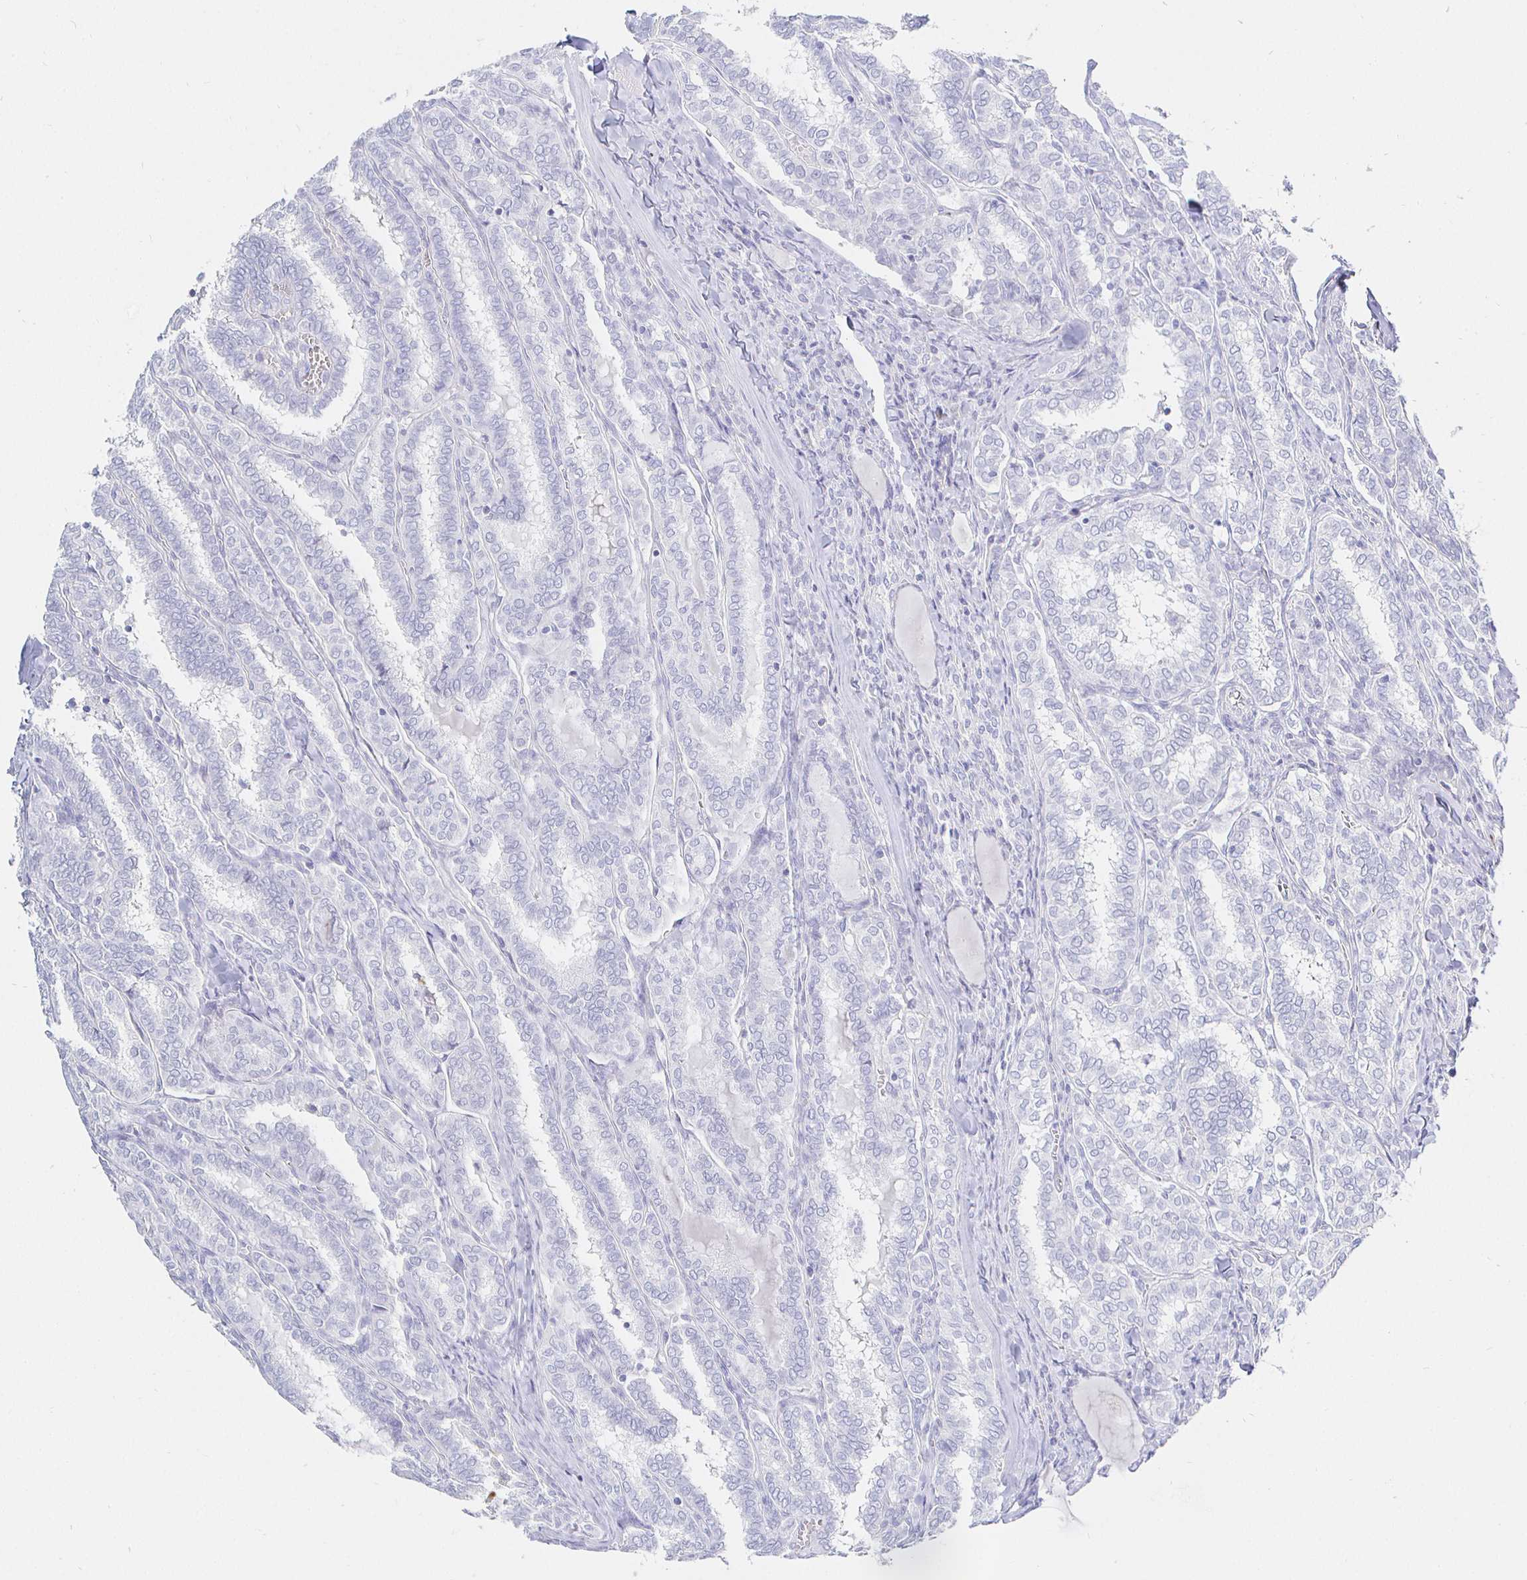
{"staining": {"intensity": "negative", "quantity": "none", "location": "none"}, "tissue": "thyroid cancer", "cell_type": "Tumor cells", "image_type": "cancer", "snomed": [{"axis": "morphology", "description": "Papillary adenocarcinoma, NOS"}, {"axis": "topography", "description": "Thyroid gland"}], "caption": "Thyroid cancer (papillary adenocarcinoma) stained for a protein using IHC demonstrates no positivity tumor cells.", "gene": "CR2", "patient": {"sex": "female", "age": 30}}